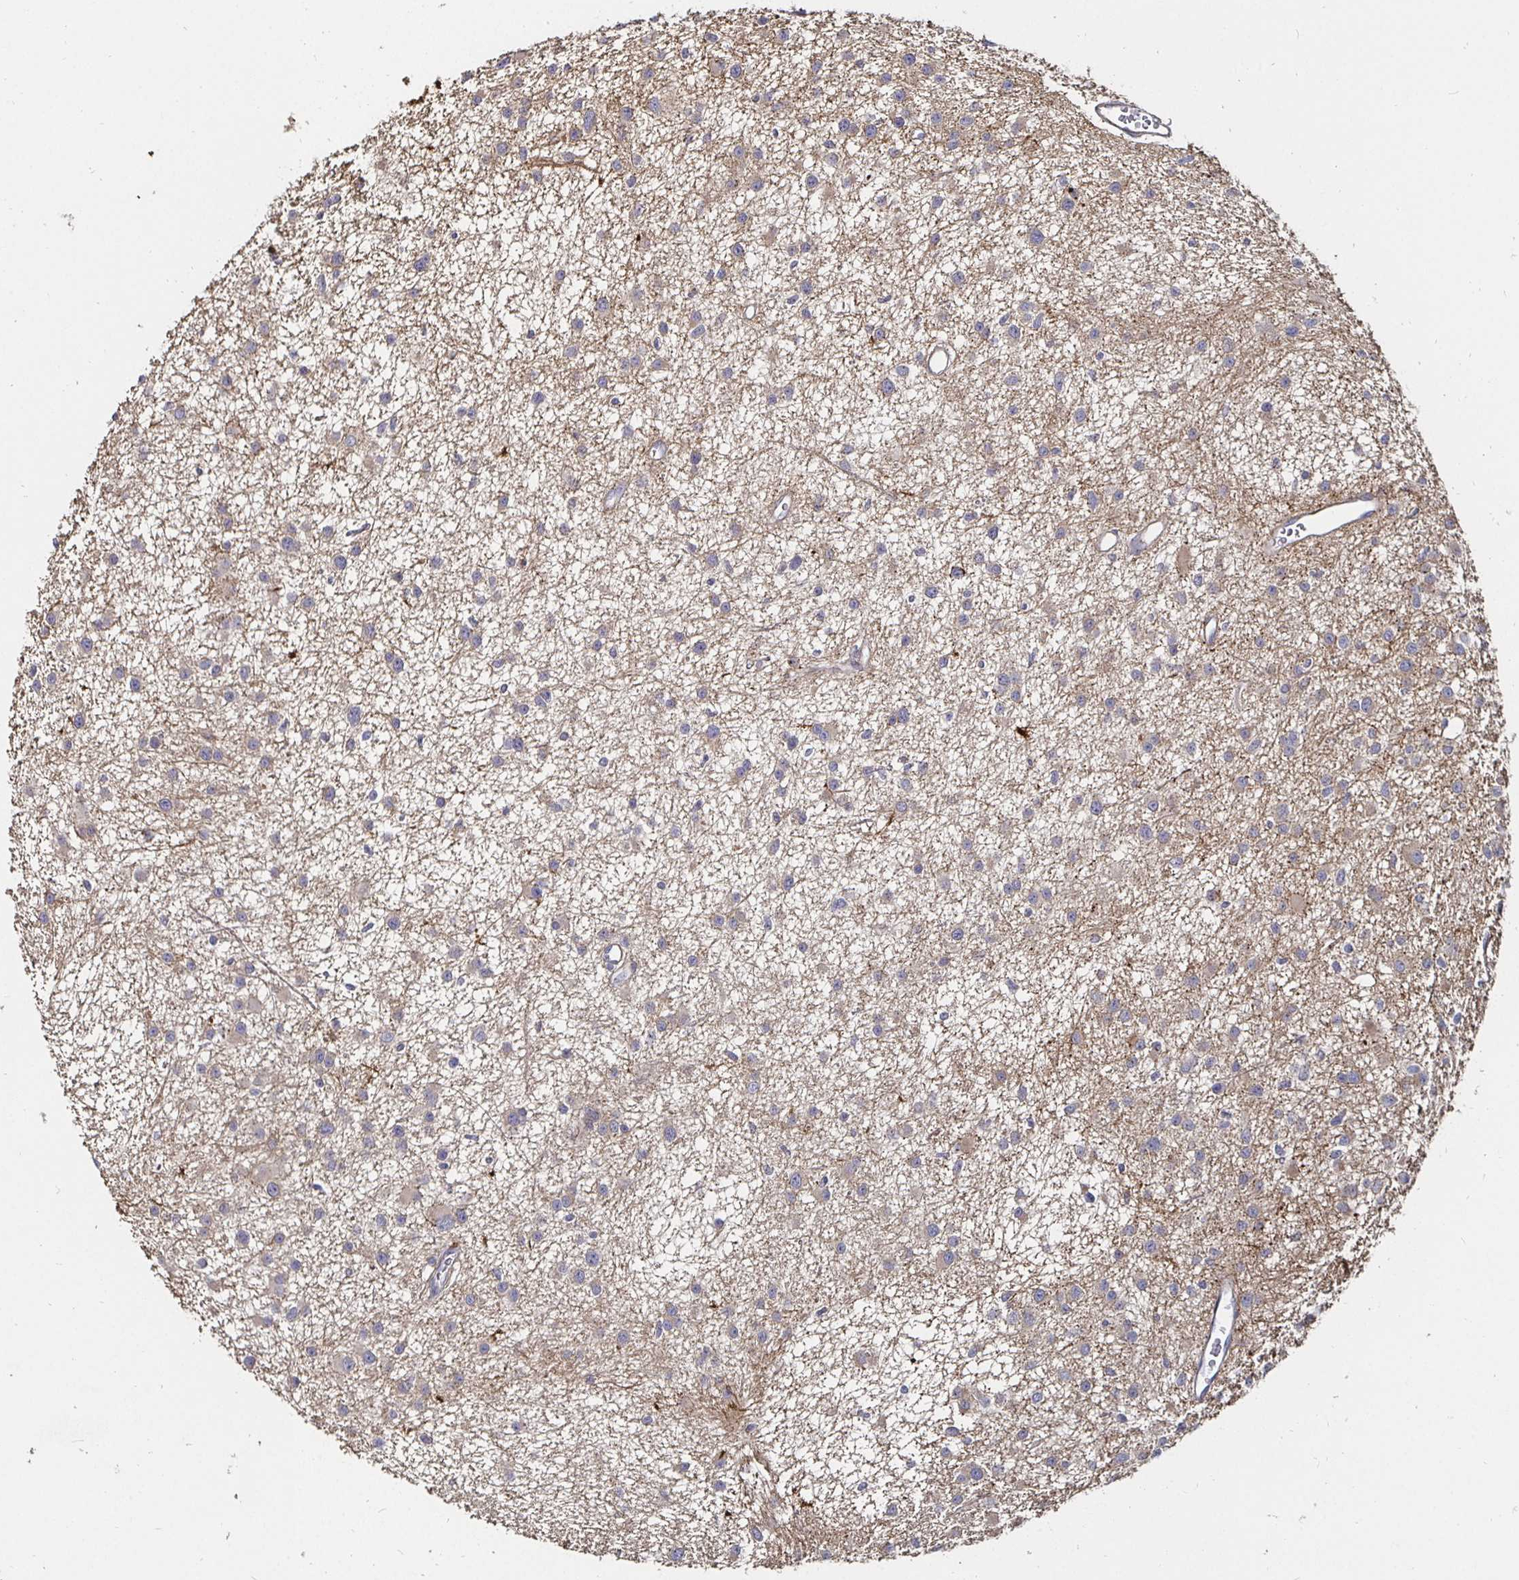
{"staining": {"intensity": "weak", "quantity": "<25%", "location": "cytoplasmic/membranous"}, "tissue": "glioma", "cell_type": "Tumor cells", "image_type": "cancer", "snomed": [{"axis": "morphology", "description": "Glioma, malignant, Low grade"}, {"axis": "topography", "description": "Brain"}], "caption": "The histopathology image displays no staining of tumor cells in malignant low-grade glioma.", "gene": "GJA4", "patient": {"sex": "male", "age": 43}}